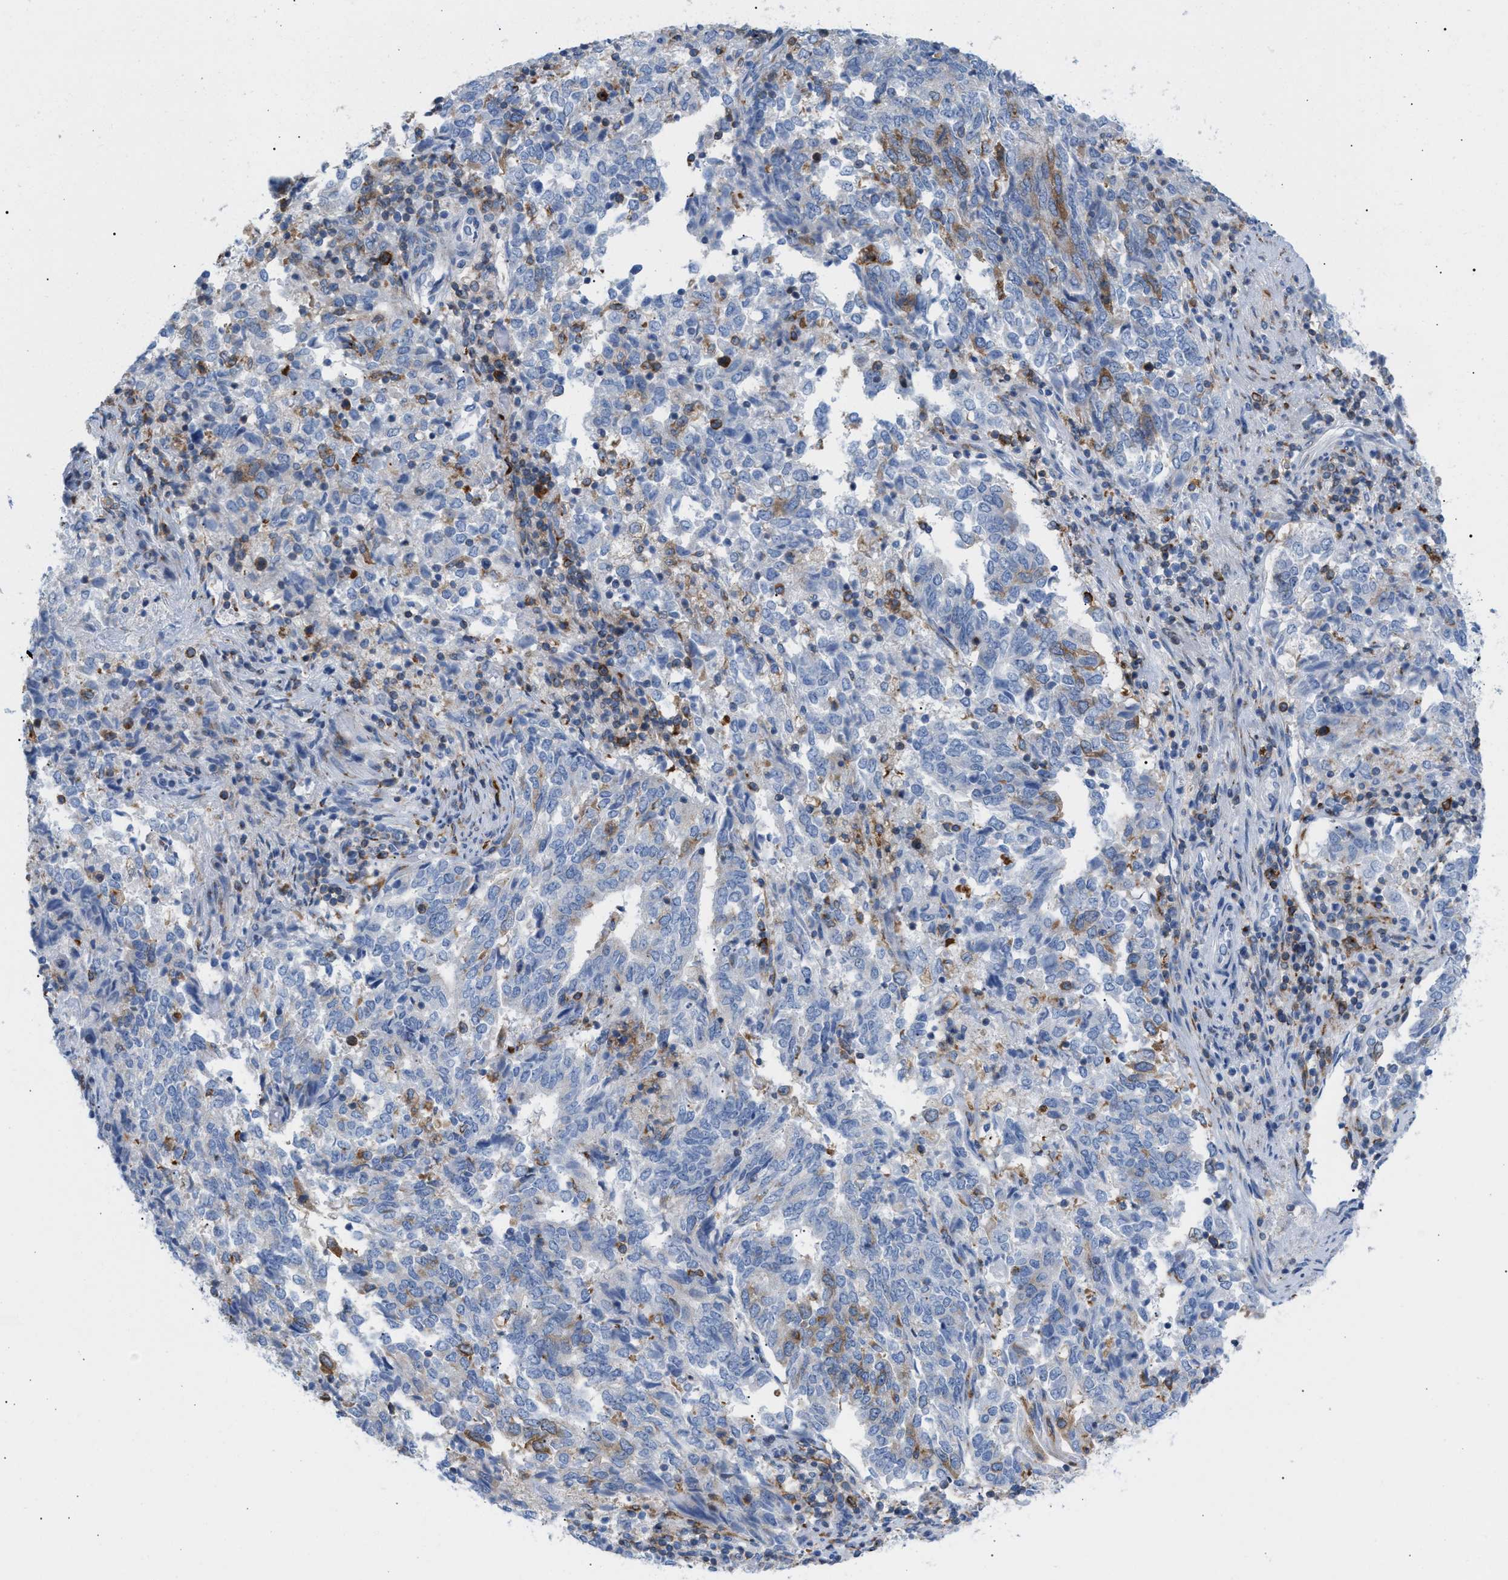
{"staining": {"intensity": "moderate", "quantity": "<25%", "location": "cytoplasmic/membranous"}, "tissue": "endometrial cancer", "cell_type": "Tumor cells", "image_type": "cancer", "snomed": [{"axis": "morphology", "description": "Adenocarcinoma, NOS"}, {"axis": "topography", "description": "Endometrium"}], "caption": "This image displays IHC staining of human endometrial cancer (adenocarcinoma), with low moderate cytoplasmic/membranous positivity in about <25% of tumor cells.", "gene": "TACC3", "patient": {"sex": "female", "age": 80}}